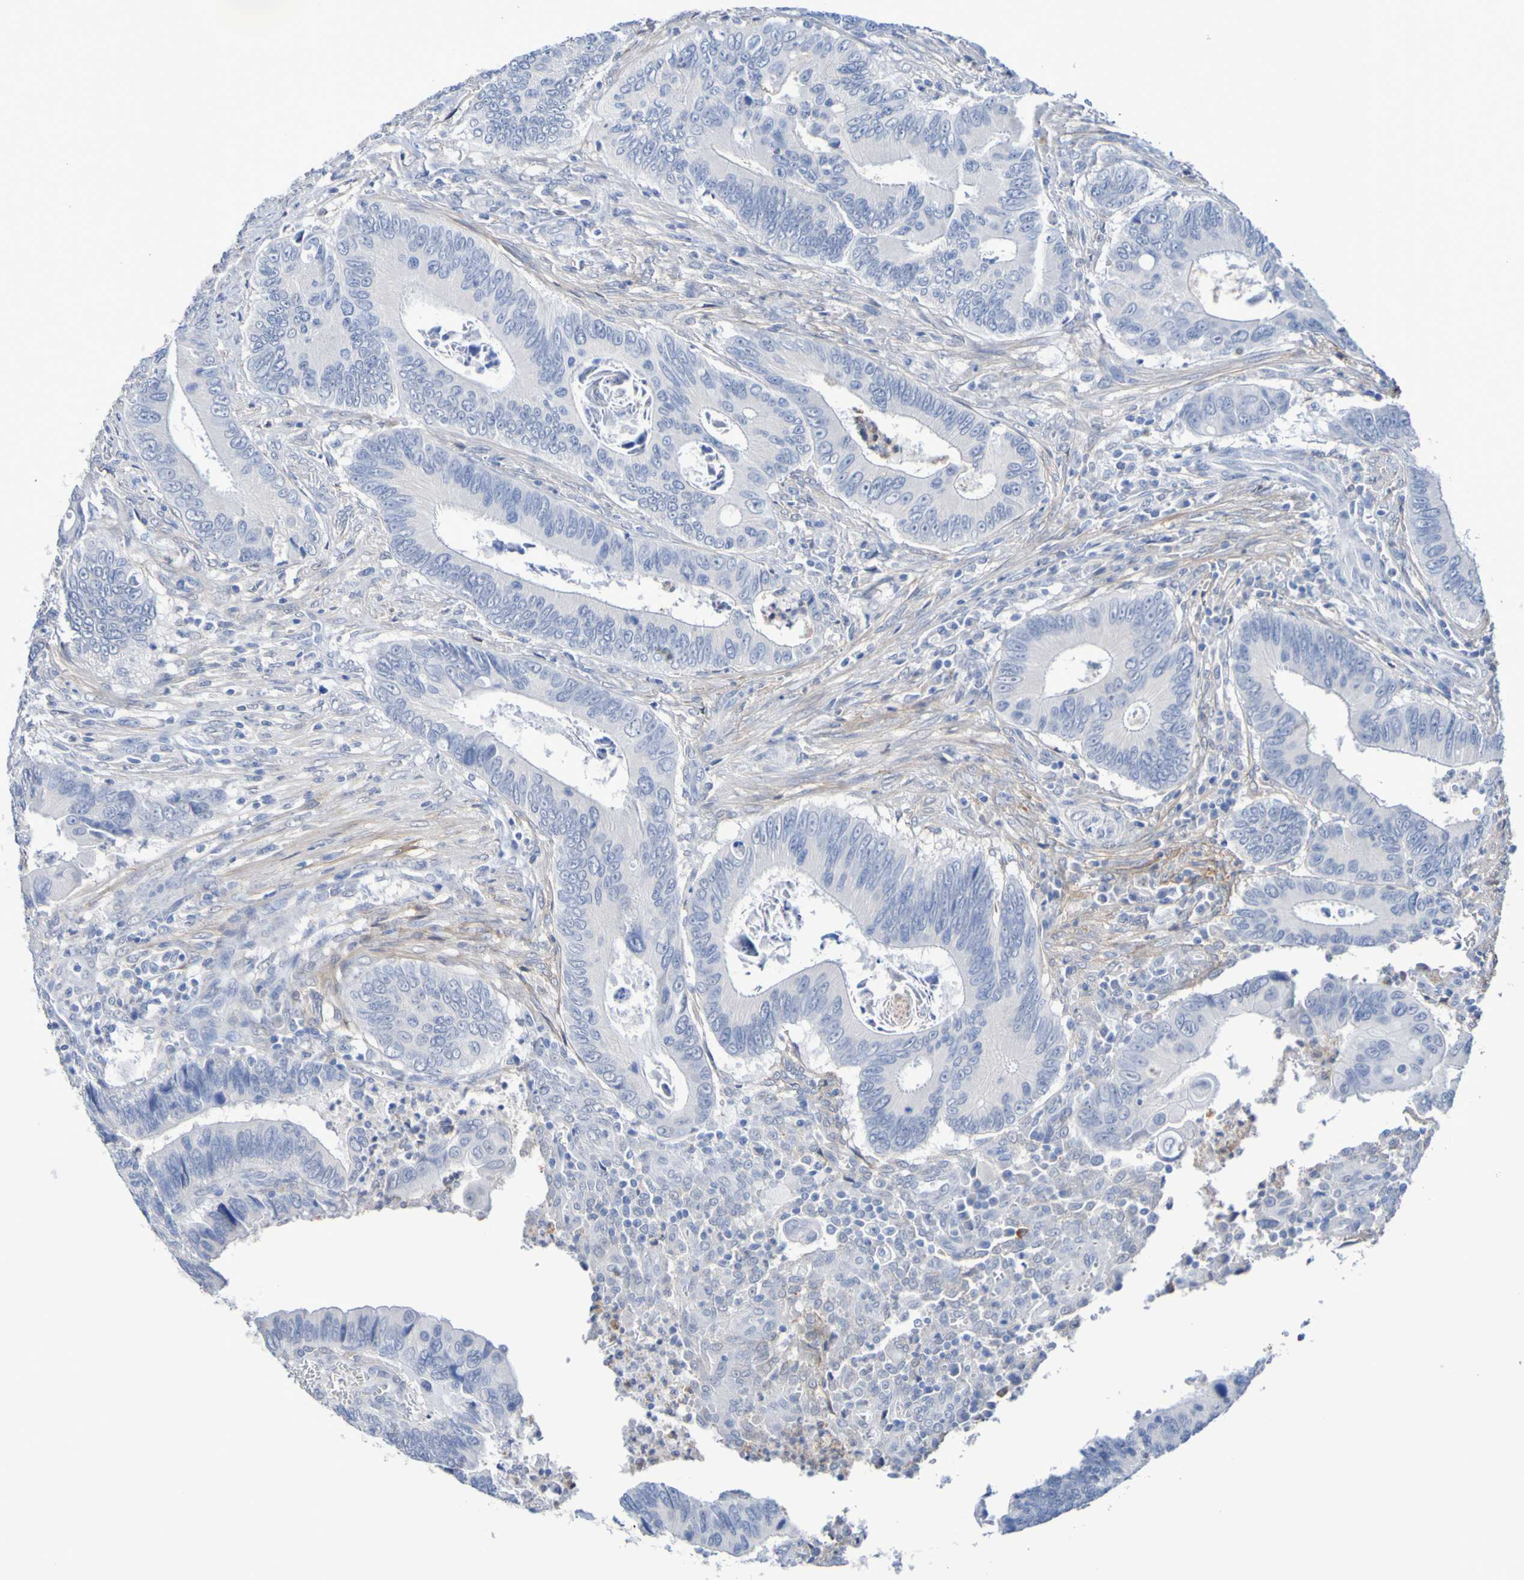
{"staining": {"intensity": "negative", "quantity": "none", "location": "none"}, "tissue": "colorectal cancer", "cell_type": "Tumor cells", "image_type": "cancer", "snomed": [{"axis": "morphology", "description": "Inflammation, NOS"}, {"axis": "morphology", "description": "Adenocarcinoma, NOS"}, {"axis": "topography", "description": "Colon"}], "caption": "IHC of human colorectal cancer (adenocarcinoma) reveals no positivity in tumor cells. (Brightfield microscopy of DAB IHC at high magnification).", "gene": "SGCB", "patient": {"sex": "male", "age": 72}}